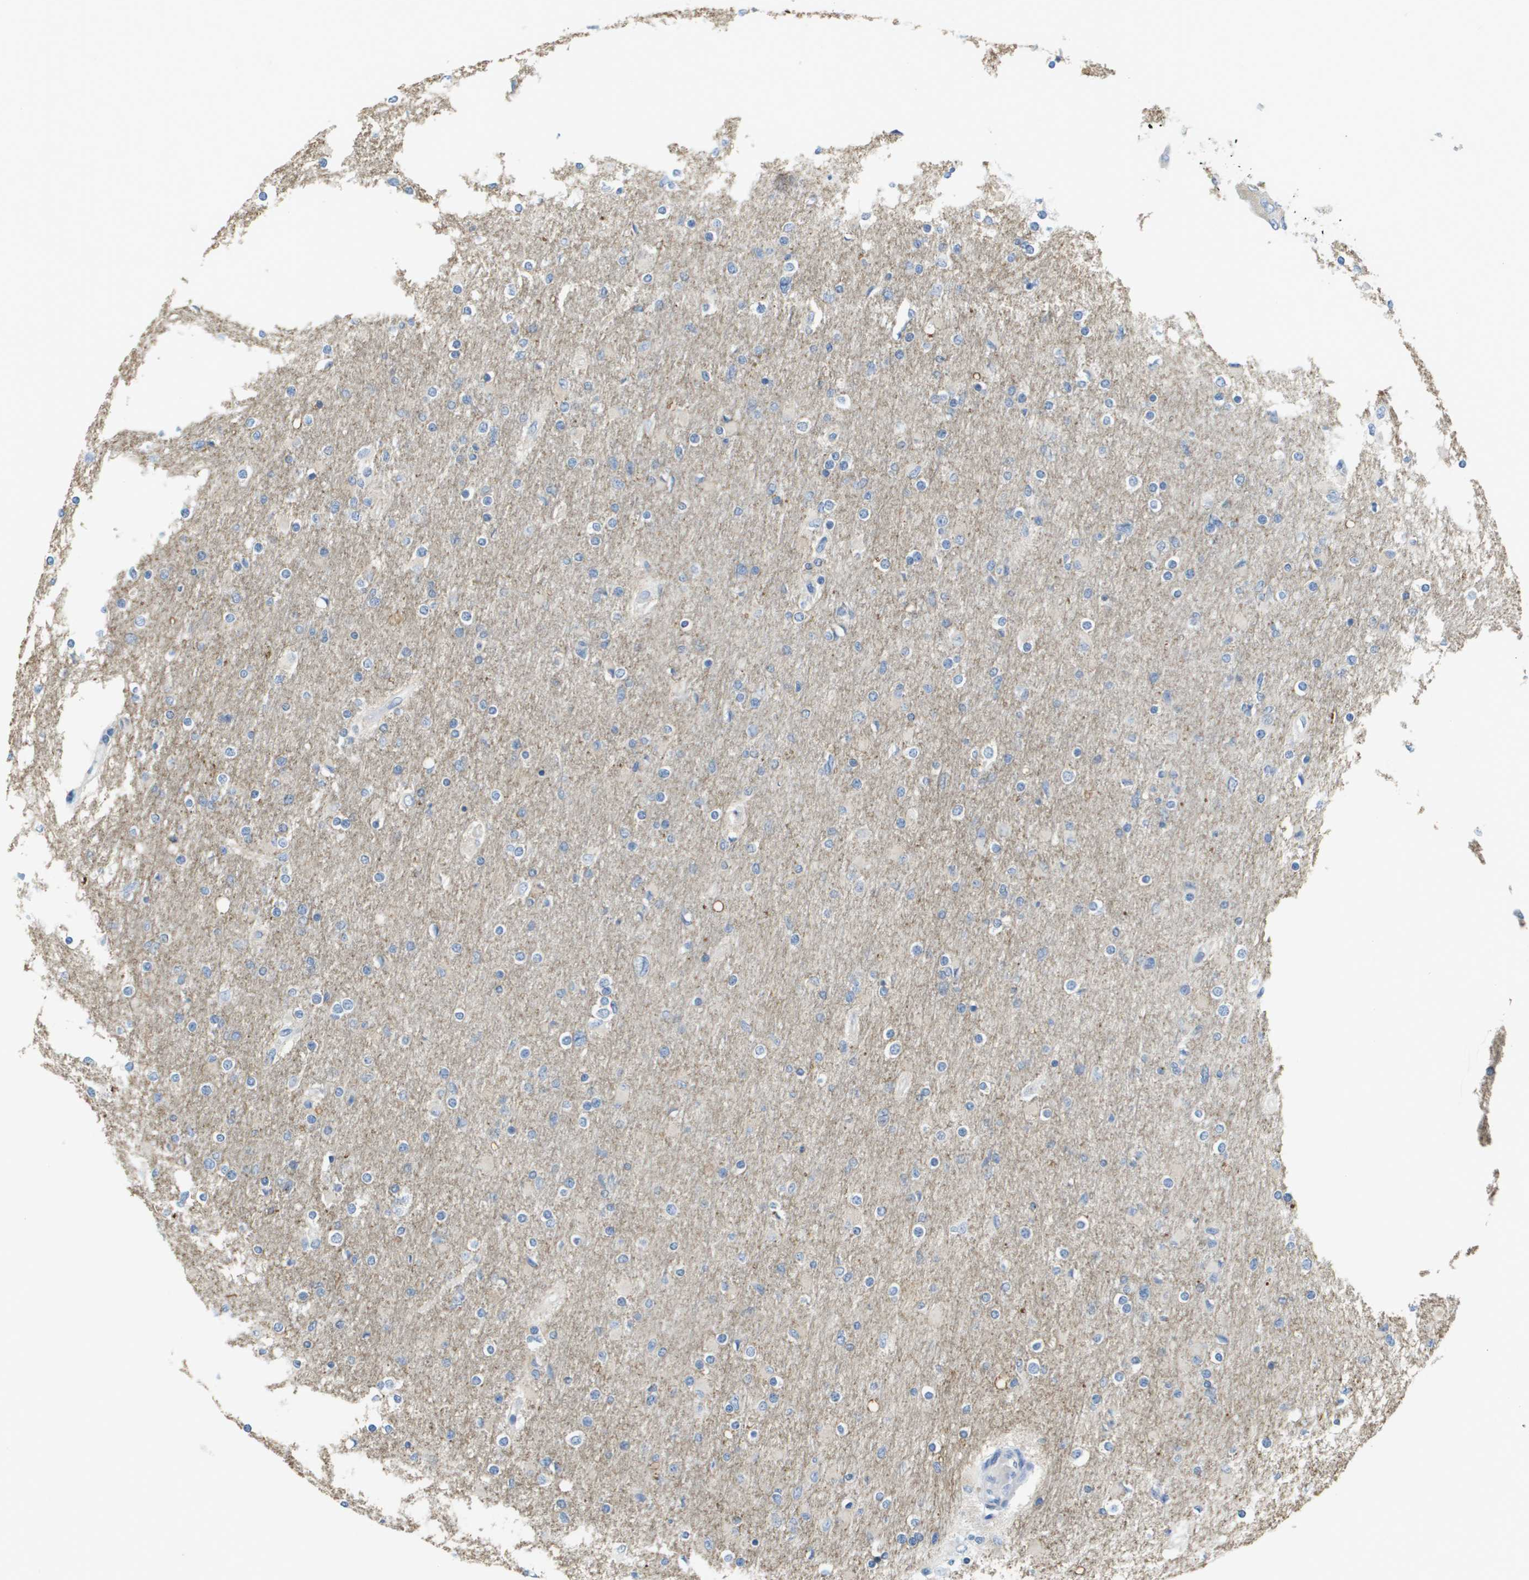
{"staining": {"intensity": "negative", "quantity": "none", "location": "none"}, "tissue": "glioma", "cell_type": "Tumor cells", "image_type": "cancer", "snomed": [{"axis": "morphology", "description": "Glioma, malignant, High grade"}, {"axis": "topography", "description": "Cerebral cortex"}], "caption": "This is a photomicrograph of immunohistochemistry staining of malignant high-grade glioma, which shows no expression in tumor cells. The staining was performed using DAB to visualize the protein expression in brown, while the nuclei were stained in blue with hematoxylin (Magnification: 20x).", "gene": "PTGDR2", "patient": {"sex": "female", "age": 36}}